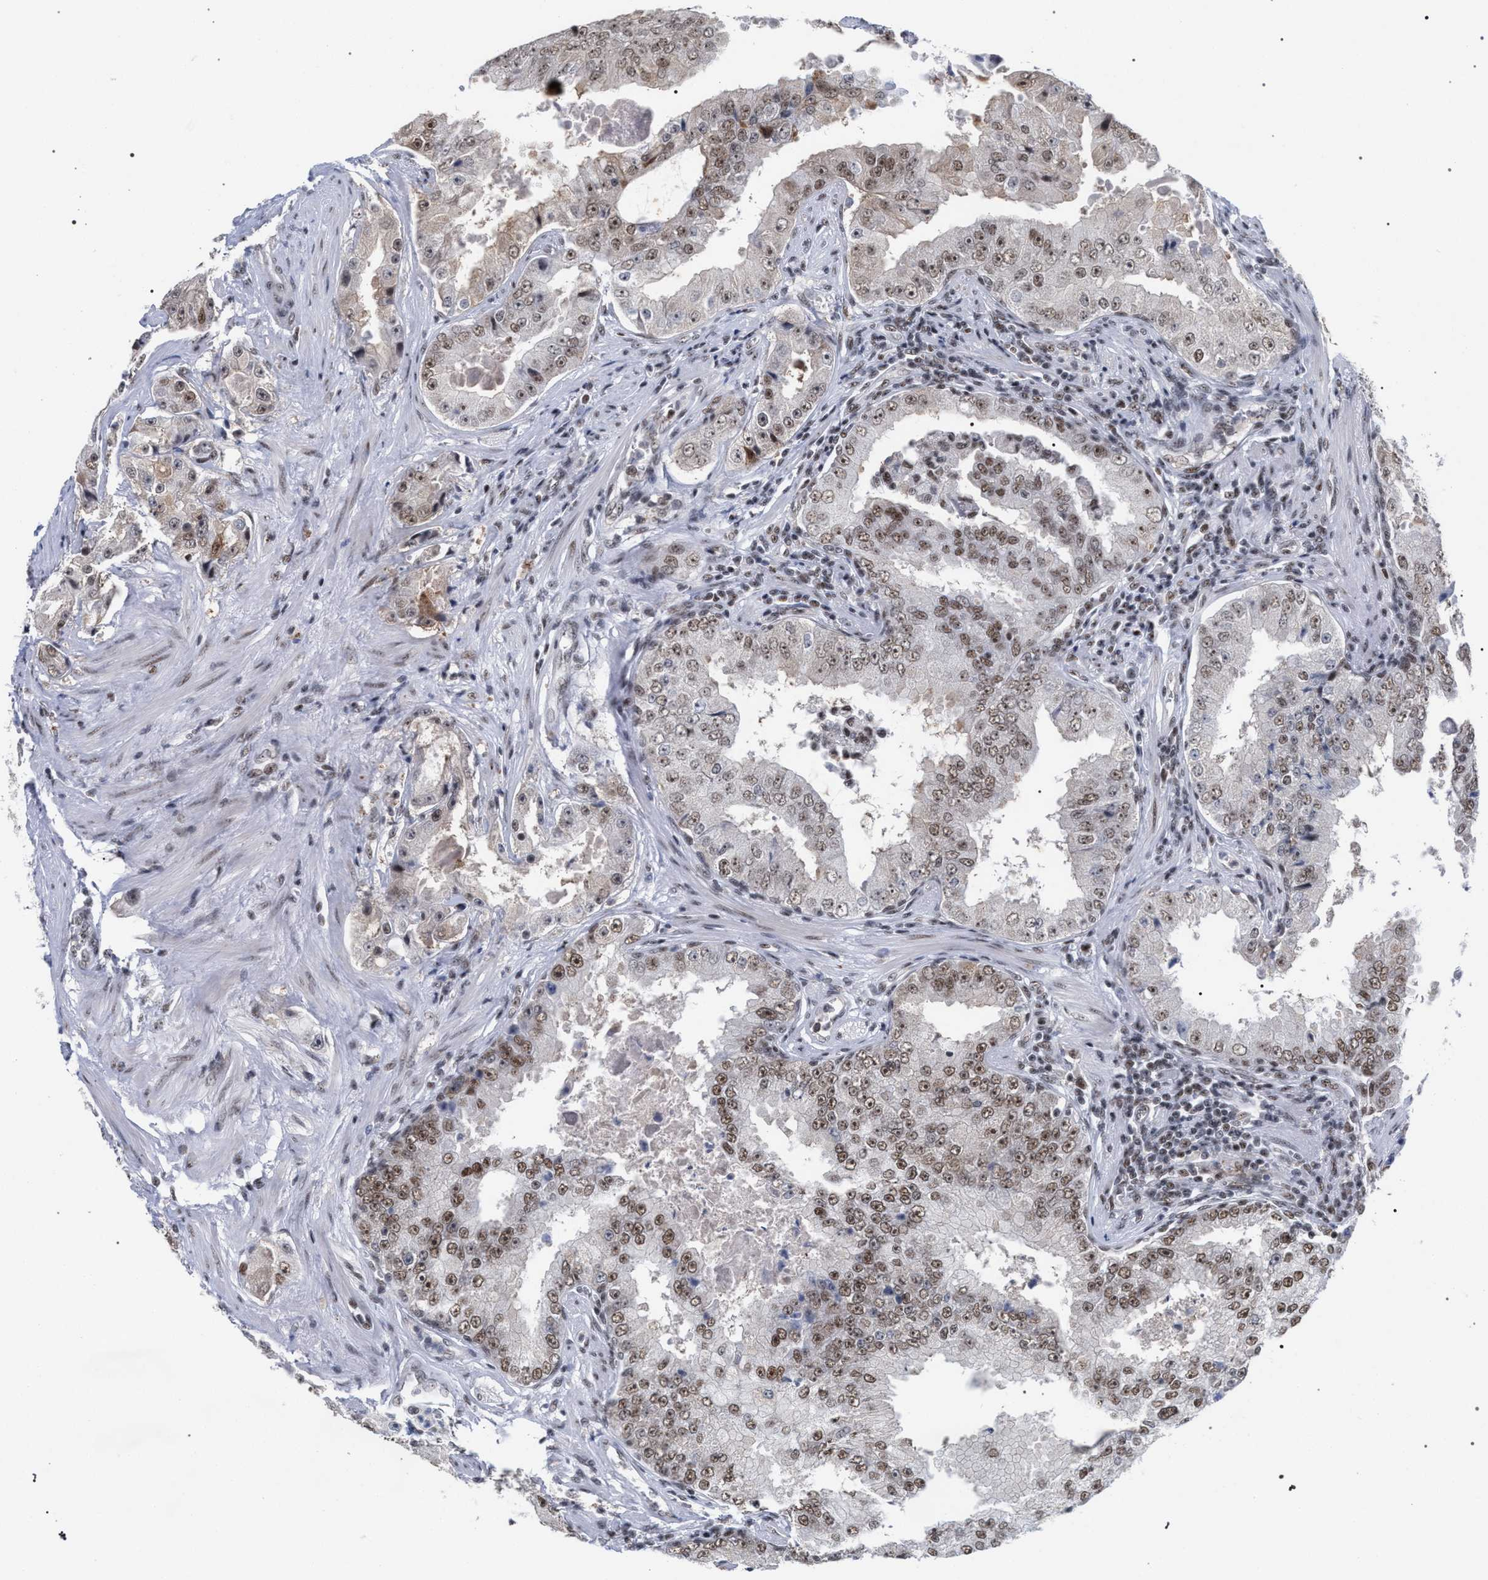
{"staining": {"intensity": "weak", "quantity": ">75%", "location": "nuclear"}, "tissue": "prostate cancer", "cell_type": "Tumor cells", "image_type": "cancer", "snomed": [{"axis": "morphology", "description": "Adenocarcinoma, High grade"}, {"axis": "topography", "description": "Prostate"}], "caption": "A photomicrograph showing weak nuclear expression in approximately >75% of tumor cells in prostate adenocarcinoma (high-grade), as visualized by brown immunohistochemical staining.", "gene": "SCAF4", "patient": {"sex": "male", "age": 73}}